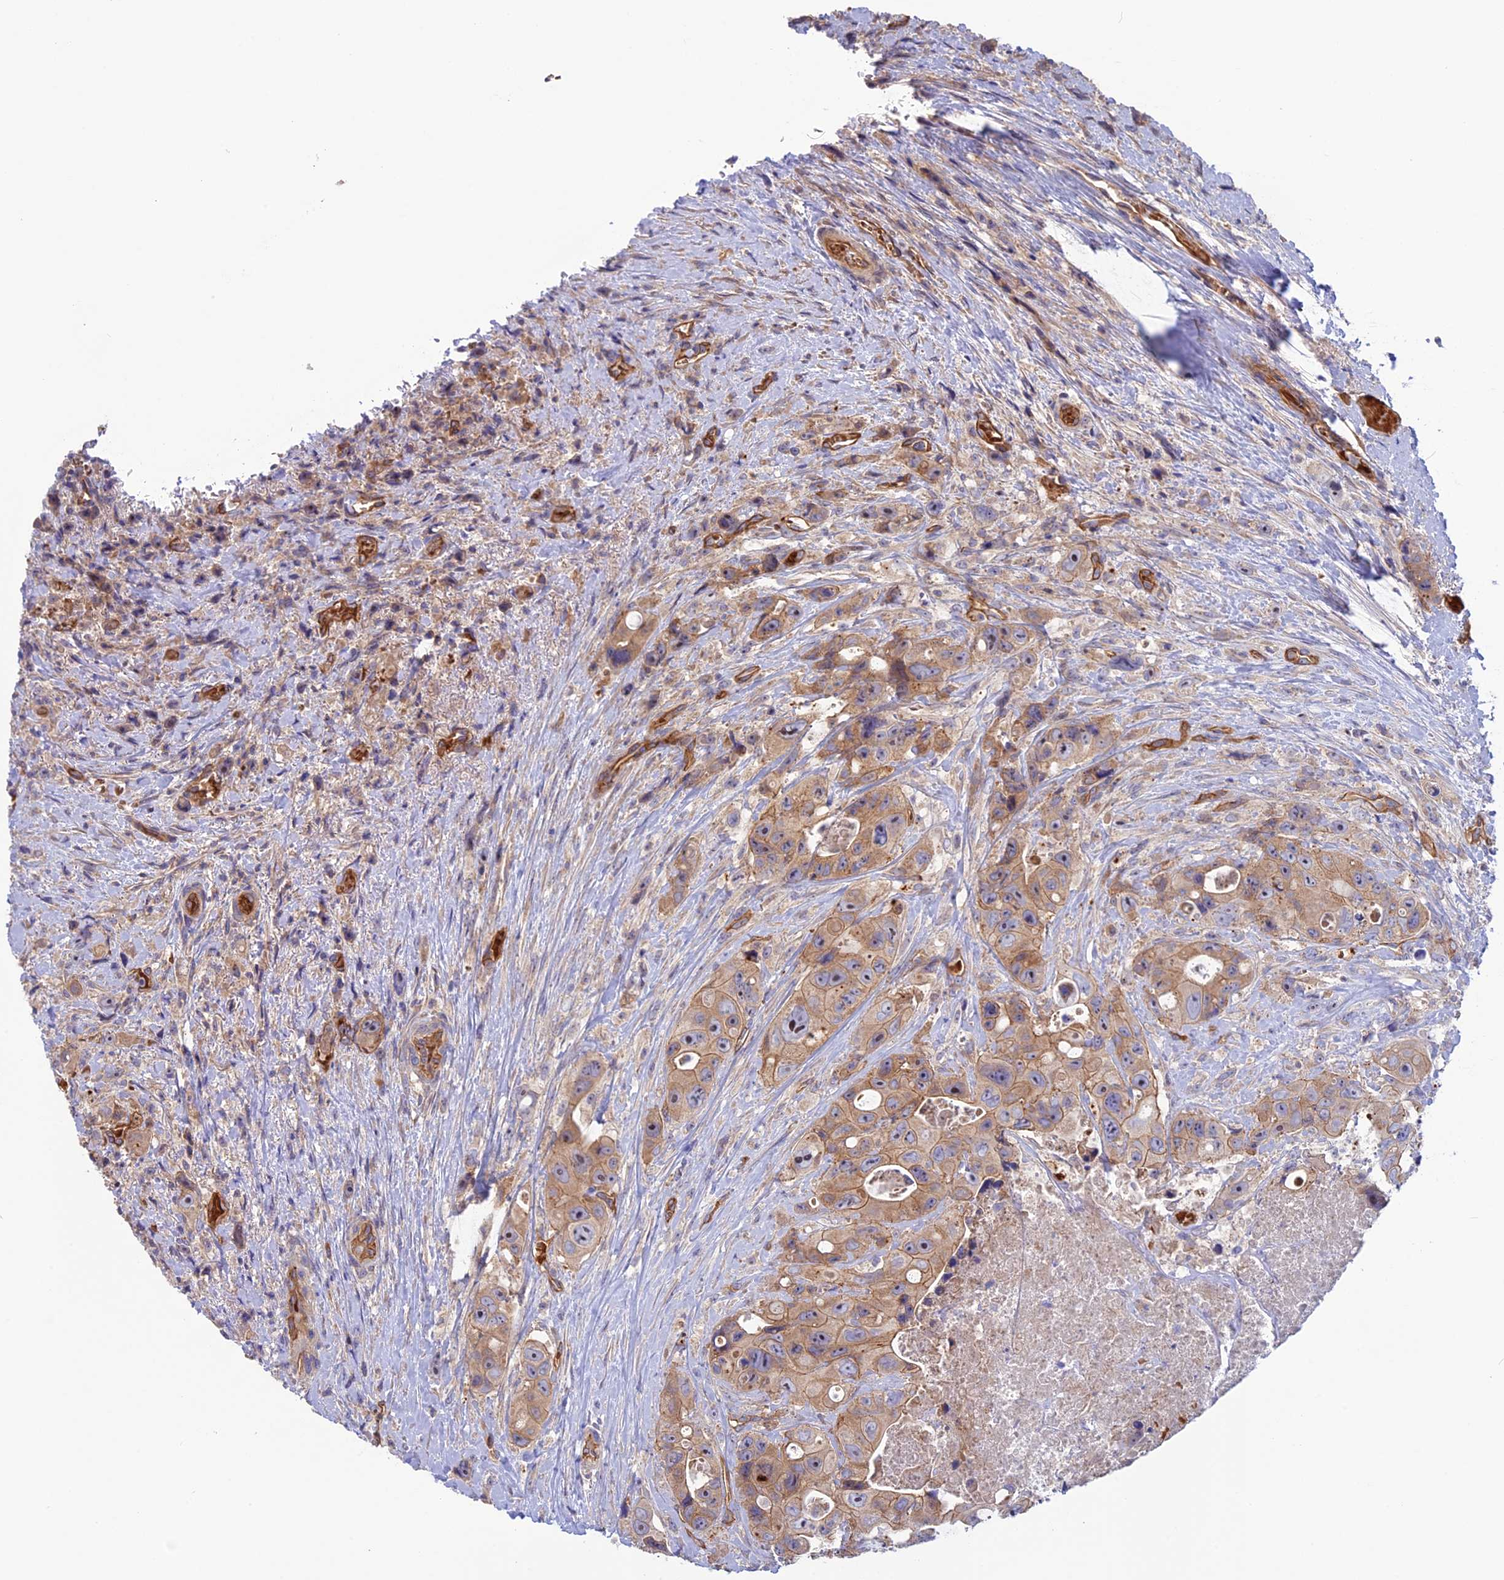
{"staining": {"intensity": "moderate", "quantity": ">75%", "location": "cytoplasmic/membranous"}, "tissue": "colorectal cancer", "cell_type": "Tumor cells", "image_type": "cancer", "snomed": [{"axis": "morphology", "description": "Adenocarcinoma, NOS"}, {"axis": "topography", "description": "Colon"}], "caption": "High-magnification brightfield microscopy of colorectal cancer stained with DAB (brown) and counterstained with hematoxylin (blue). tumor cells exhibit moderate cytoplasmic/membranous positivity is appreciated in approximately>75% of cells. The protein of interest is stained brown, and the nuclei are stained in blue (DAB IHC with brightfield microscopy, high magnification).", "gene": "DUS3L", "patient": {"sex": "female", "age": 46}}